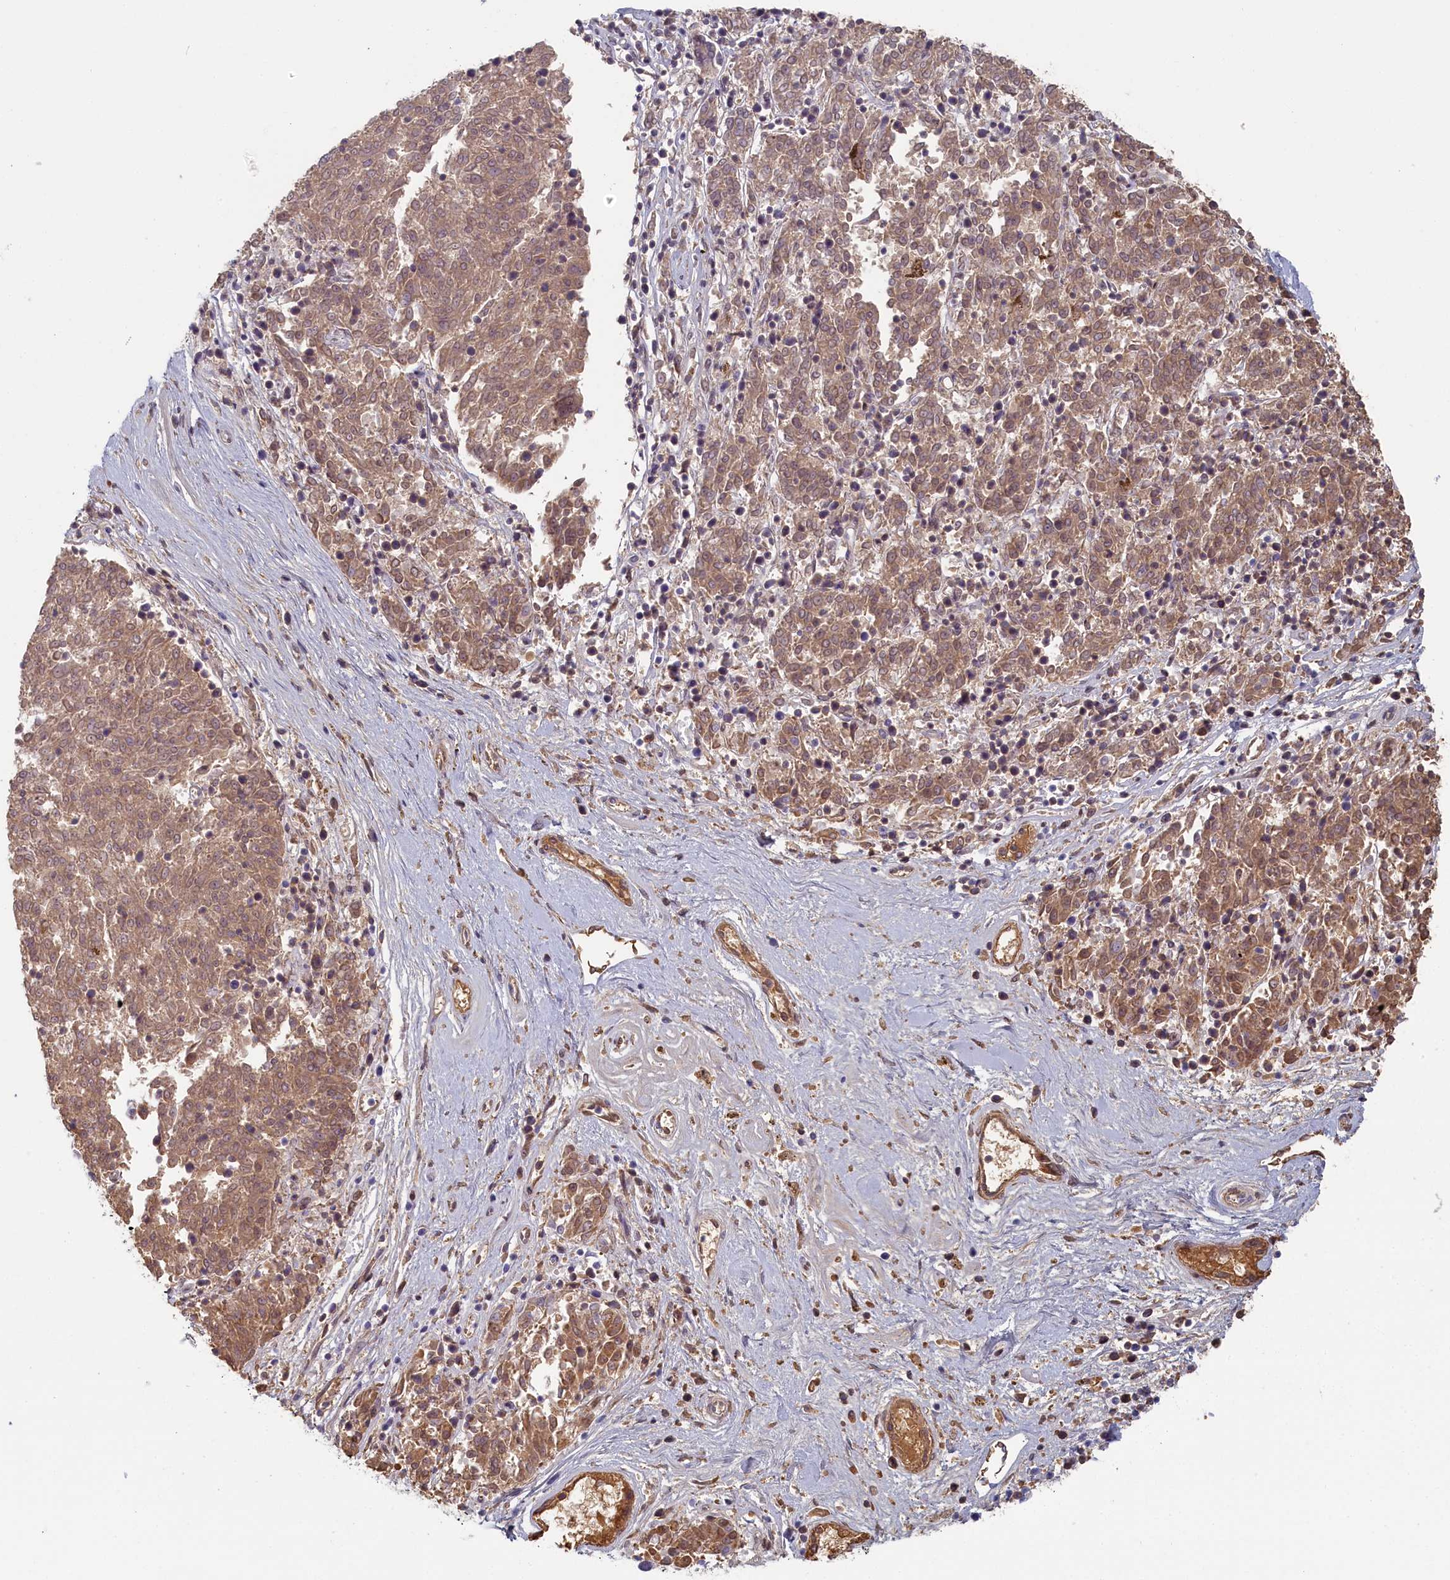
{"staining": {"intensity": "moderate", "quantity": "25%-75%", "location": "cytoplasmic/membranous"}, "tissue": "melanoma", "cell_type": "Tumor cells", "image_type": "cancer", "snomed": [{"axis": "morphology", "description": "Malignant melanoma, NOS"}, {"axis": "topography", "description": "Skin"}], "caption": "Moderate cytoplasmic/membranous expression for a protein is appreciated in about 25%-75% of tumor cells of melanoma using IHC.", "gene": "STX16", "patient": {"sex": "female", "age": 72}}